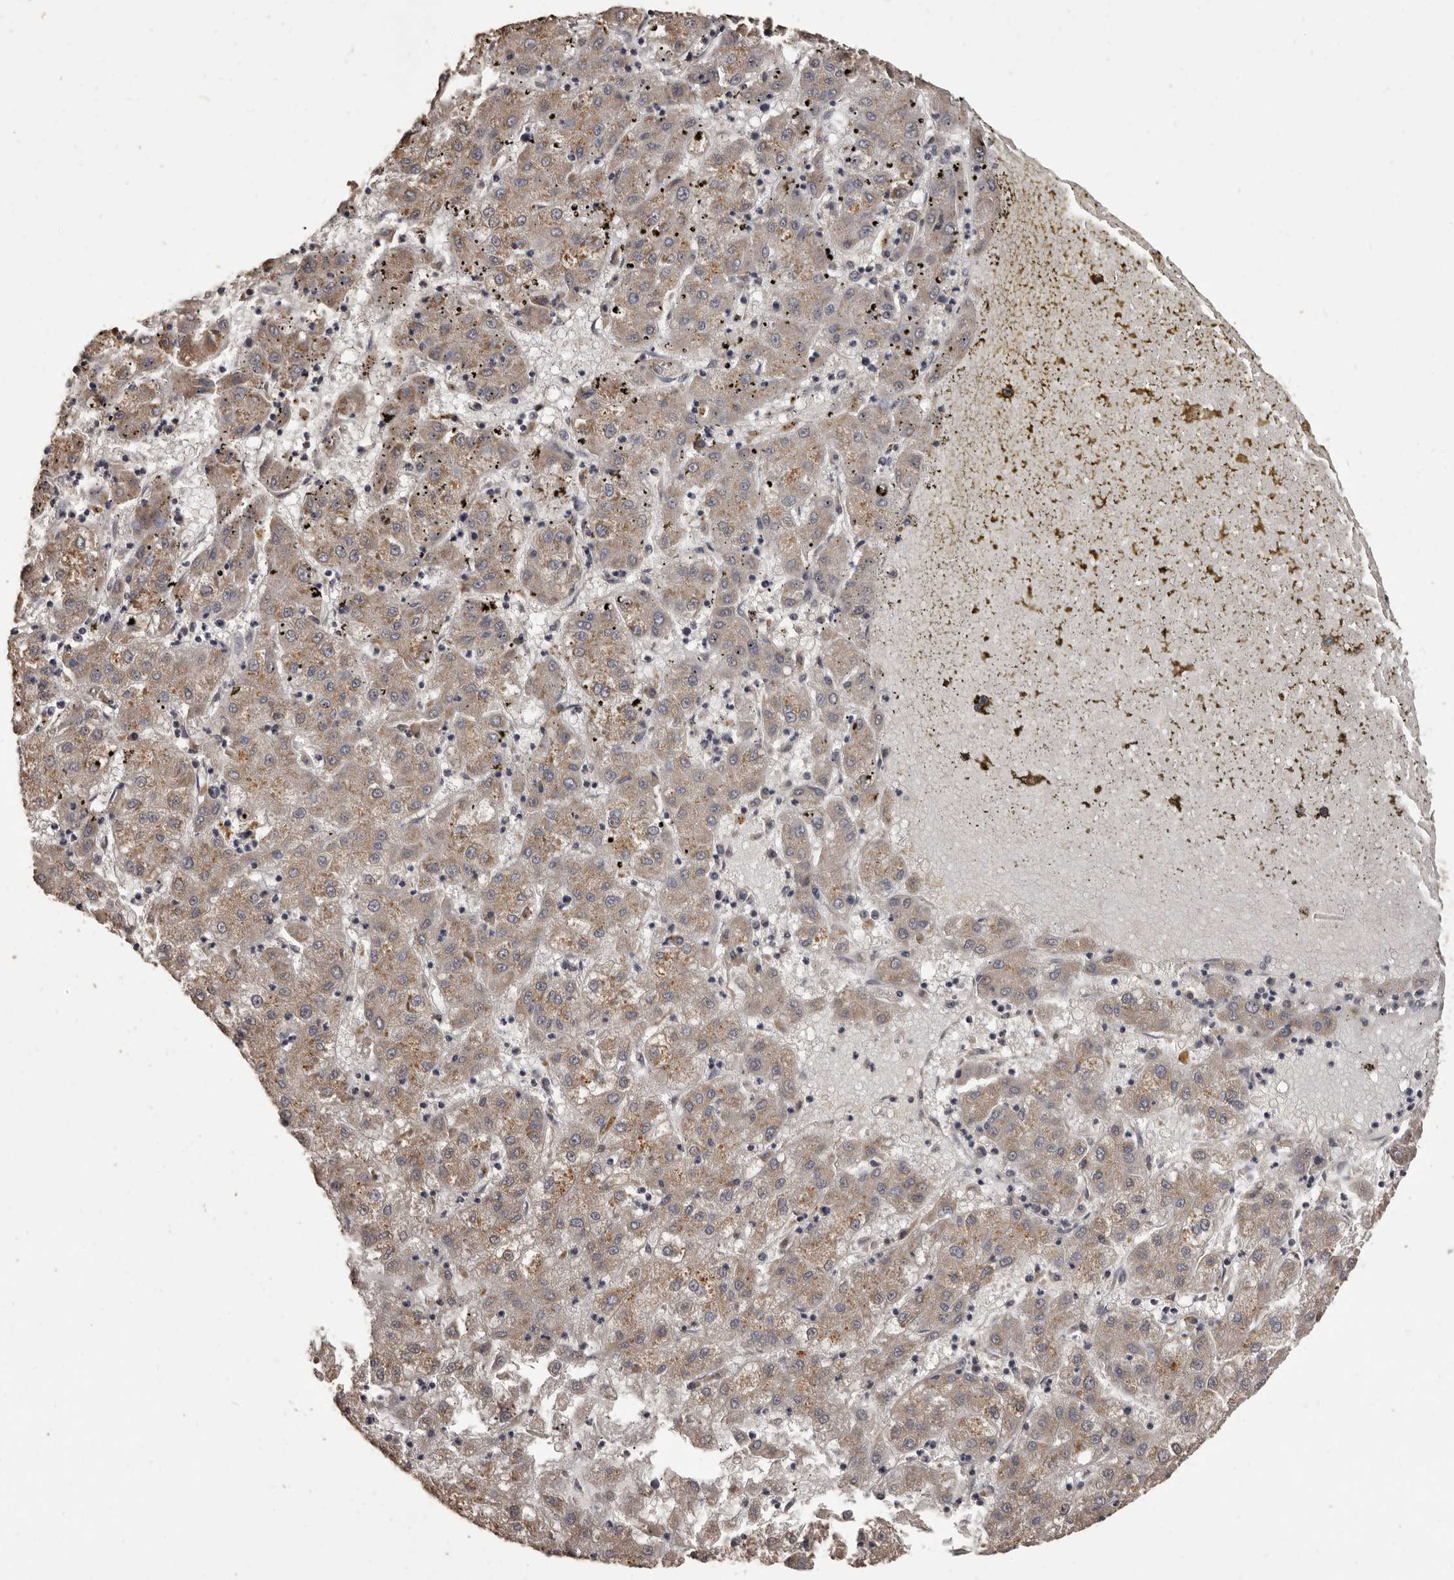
{"staining": {"intensity": "moderate", "quantity": ">75%", "location": "cytoplasmic/membranous"}, "tissue": "liver cancer", "cell_type": "Tumor cells", "image_type": "cancer", "snomed": [{"axis": "morphology", "description": "Carcinoma, Hepatocellular, NOS"}, {"axis": "topography", "description": "Liver"}], "caption": "The micrograph shows staining of liver cancer, revealing moderate cytoplasmic/membranous protein expression (brown color) within tumor cells. (DAB = brown stain, brightfield microscopy at high magnification).", "gene": "MGAT5", "patient": {"sex": "male", "age": 72}}